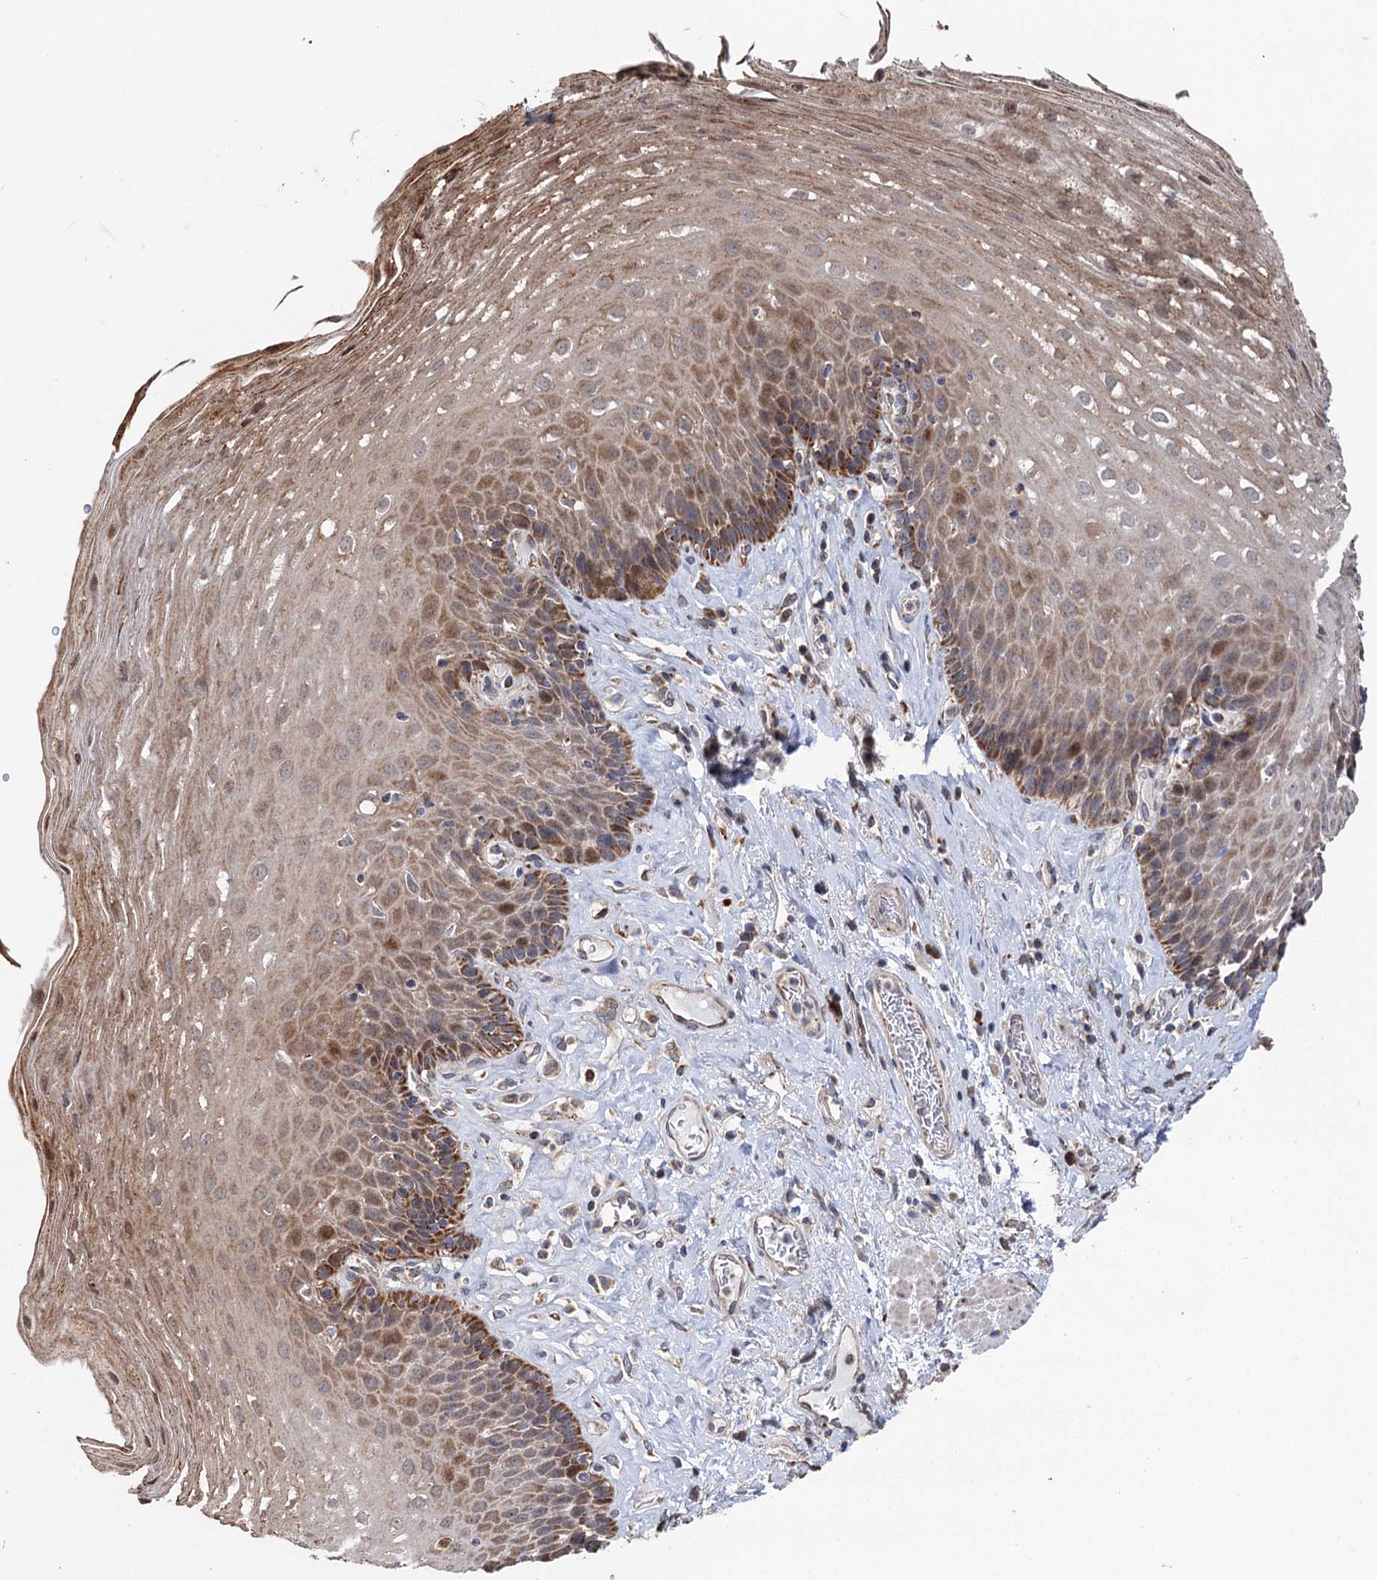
{"staining": {"intensity": "moderate", "quantity": "25%-75%", "location": "cytoplasmic/membranous,nuclear"}, "tissue": "esophagus", "cell_type": "Squamous epithelial cells", "image_type": "normal", "snomed": [{"axis": "morphology", "description": "Normal tissue, NOS"}, {"axis": "topography", "description": "Esophagus"}], "caption": "An image of esophagus stained for a protein displays moderate cytoplasmic/membranous,nuclear brown staining in squamous epithelial cells. Immunohistochemistry stains the protein of interest in brown and the nuclei are stained blue.", "gene": "BMERB1", "patient": {"sex": "female", "age": 66}}